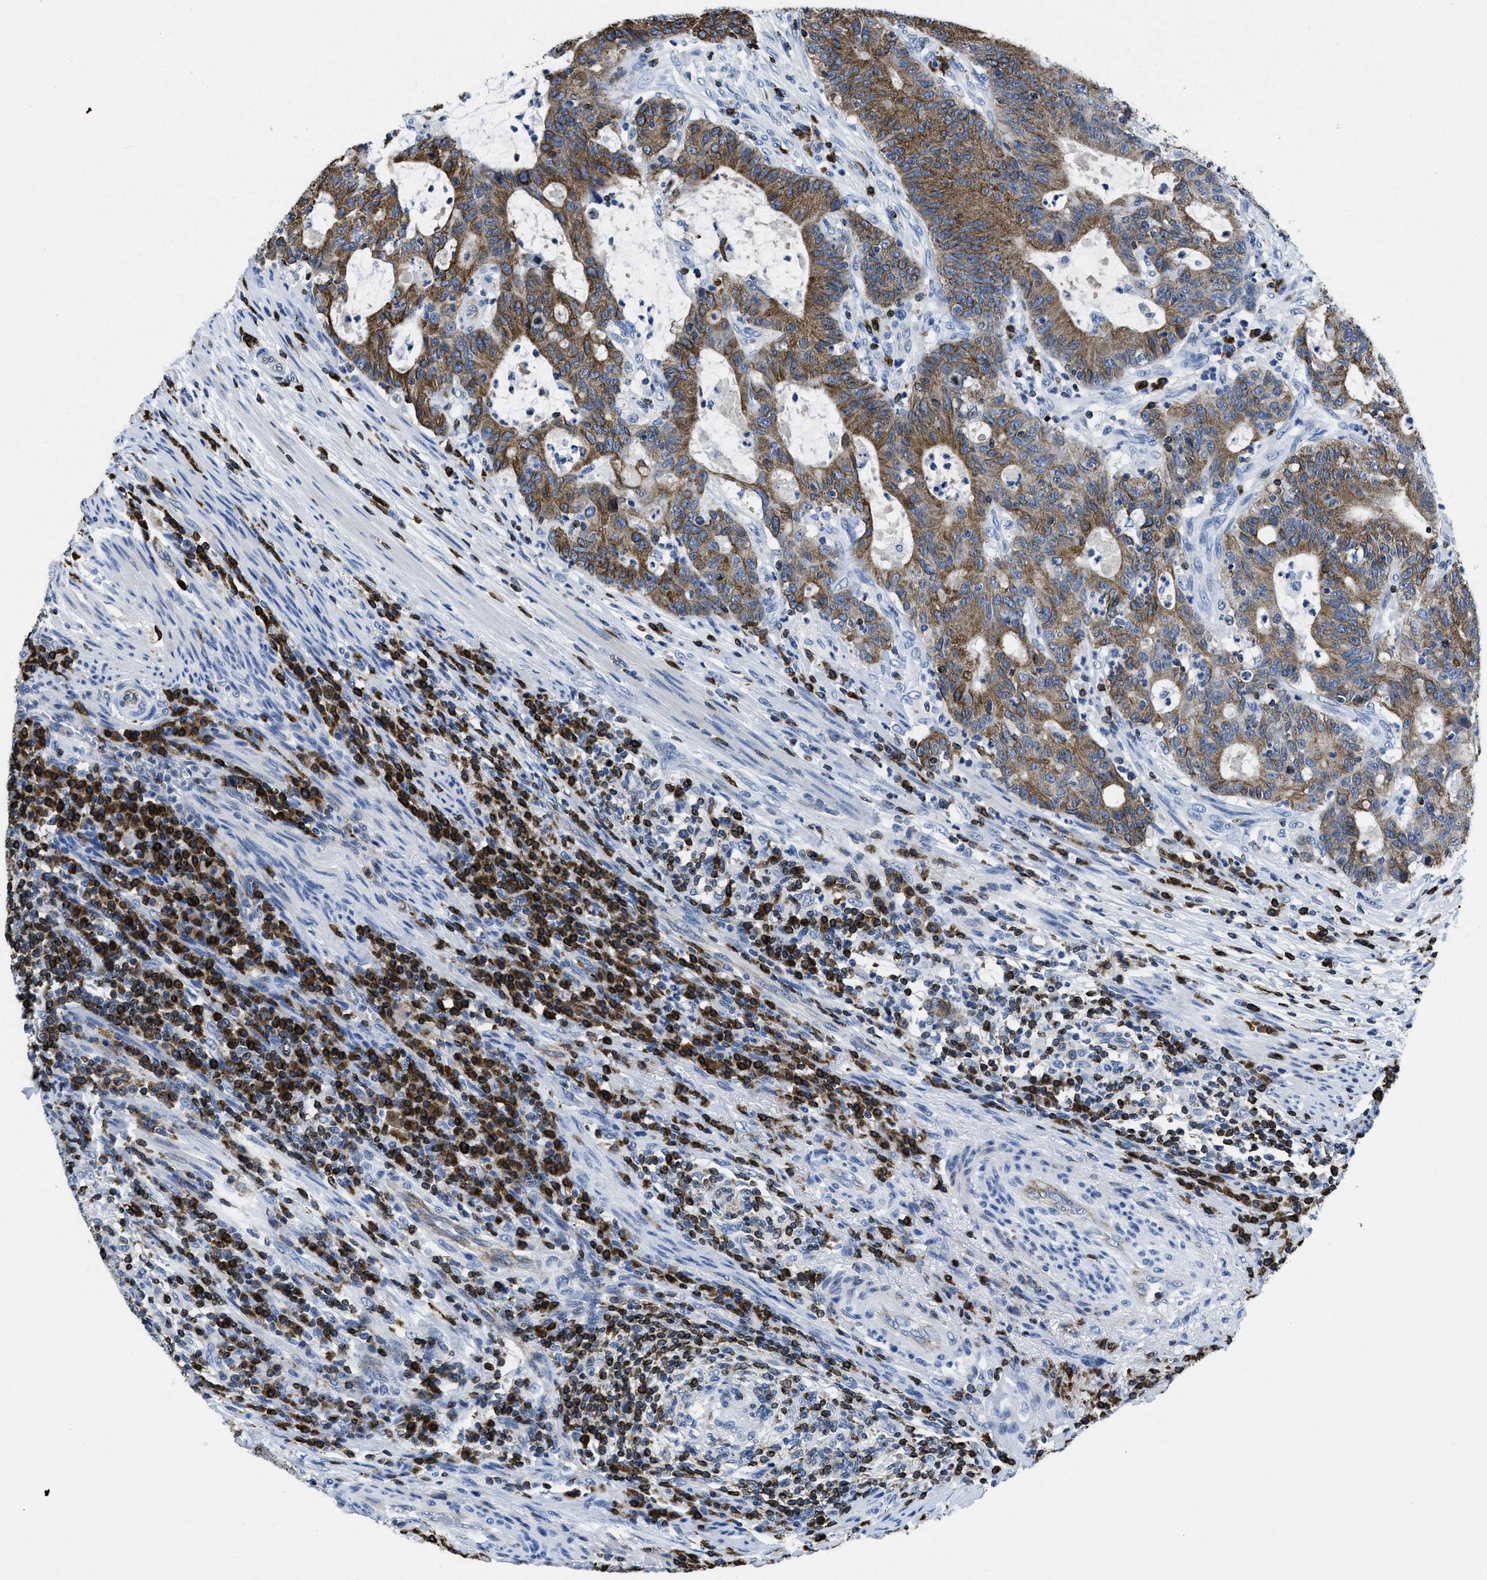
{"staining": {"intensity": "moderate", "quantity": "25%-75%", "location": "cytoplasmic/membranous"}, "tissue": "colorectal cancer", "cell_type": "Tumor cells", "image_type": "cancer", "snomed": [{"axis": "morphology", "description": "Normal tissue, NOS"}, {"axis": "morphology", "description": "Adenocarcinoma, NOS"}, {"axis": "topography", "description": "Colon"}], "caption": "Immunohistochemistry of human colorectal adenocarcinoma demonstrates medium levels of moderate cytoplasmic/membranous staining in approximately 25%-75% of tumor cells.", "gene": "ITGA3", "patient": {"sex": "female", "age": 75}}